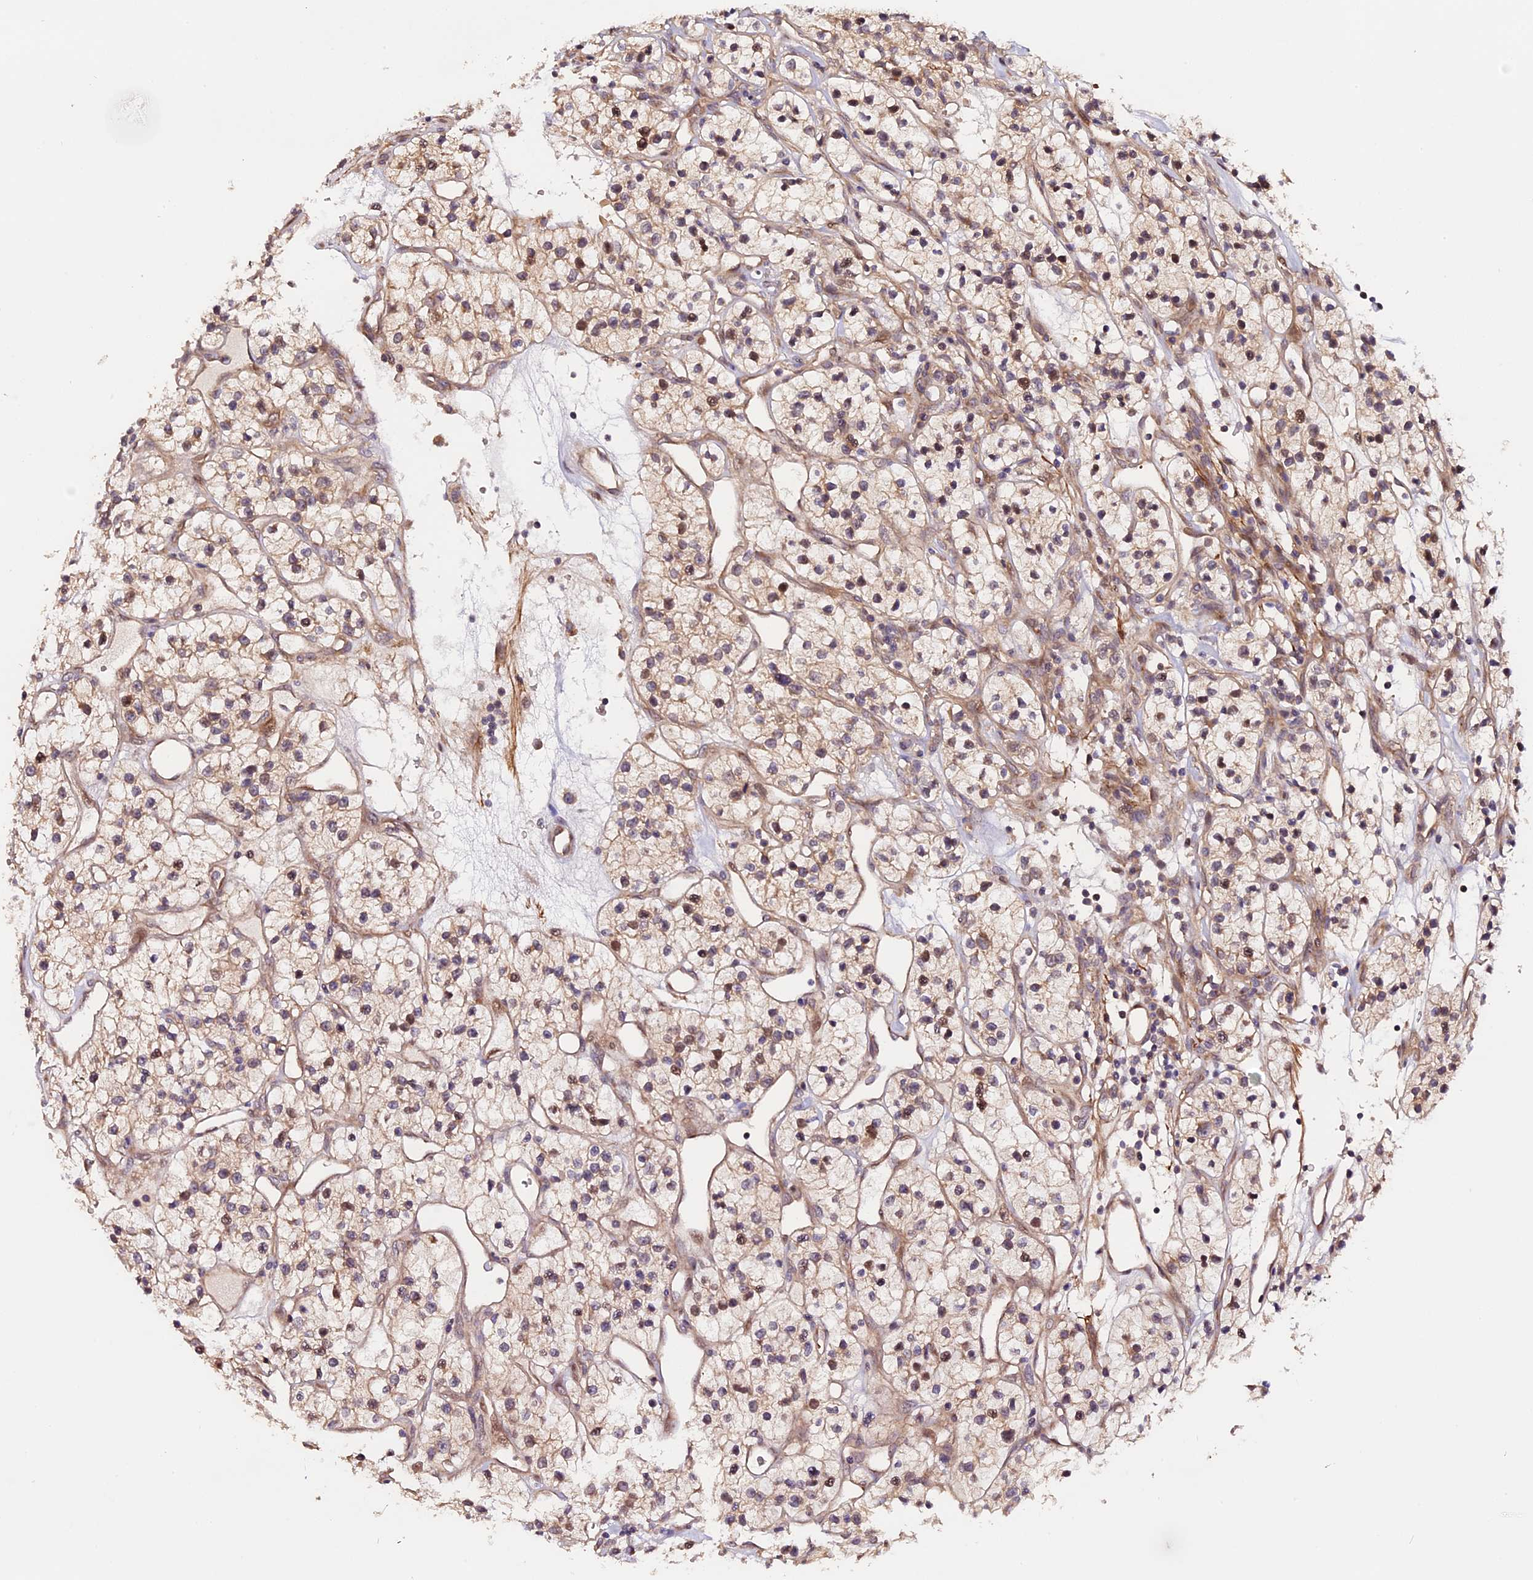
{"staining": {"intensity": "moderate", "quantity": "<25%", "location": "nuclear"}, "tissue": "renal cancer", "cell_type": "Tumor cells", "image_type": "cancer", "snomed": [{"axis": "morphology", "description": "Adenocarcinoma, NOS"}, {"axis": "topography", "description": "Kidney"}], "caption": "Human adenocarcinoma (renal) stained with a brown dye shows moderate nuclear positive expression in approximately <25% of tumor cells.", "gene": "TRMT1", "patient": {"sex": "female", "age": 57}}